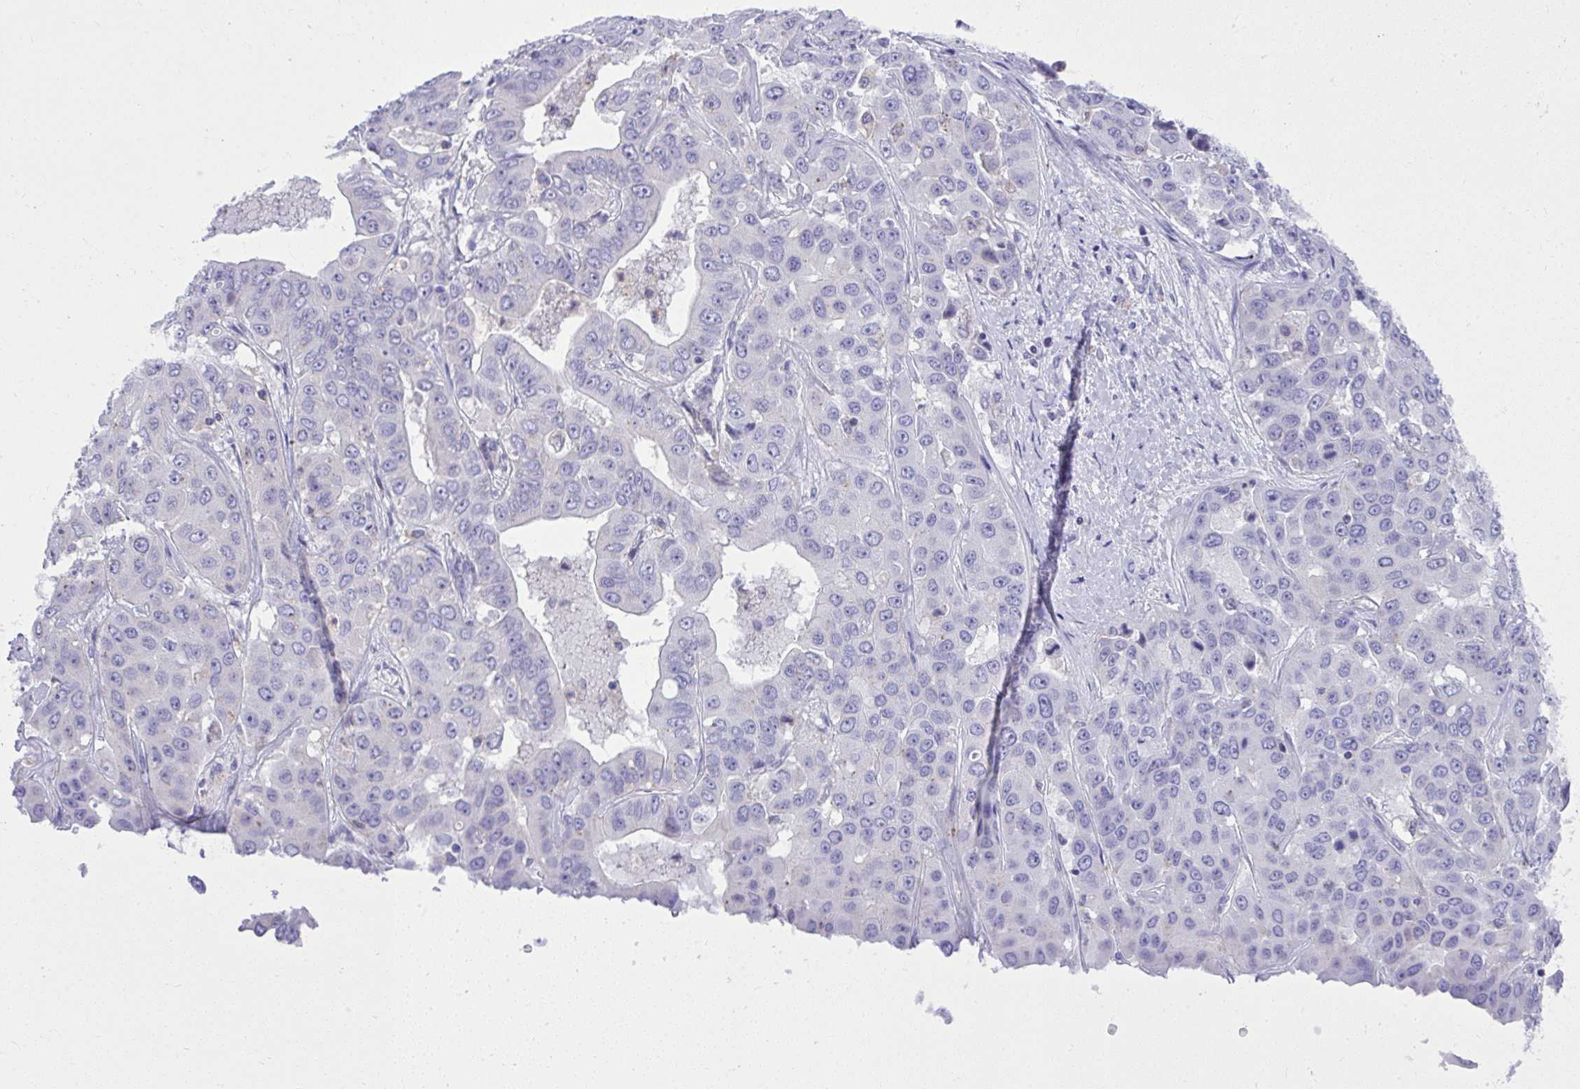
{"staining": {"intensity": "negative", "quantity": "none", "location": "none"}, "tissue": "liver cancer", "cell_type": "Tumor cells", "image_type": "cancer", "snomed": [{"axis": "morphology", "description": "Cholangiocarcinoma"}, {"axis": "topography", "description": "Liver"}], "caption": "This micrograph is of liver cancer stained with immunohistochemistry to label a protein in brown with the nuclei are counter-stained blue. There is no staining in tumor cells.", "gene": "ST6GALNAC3", "patient": {"sex": "female", "age": 52}}